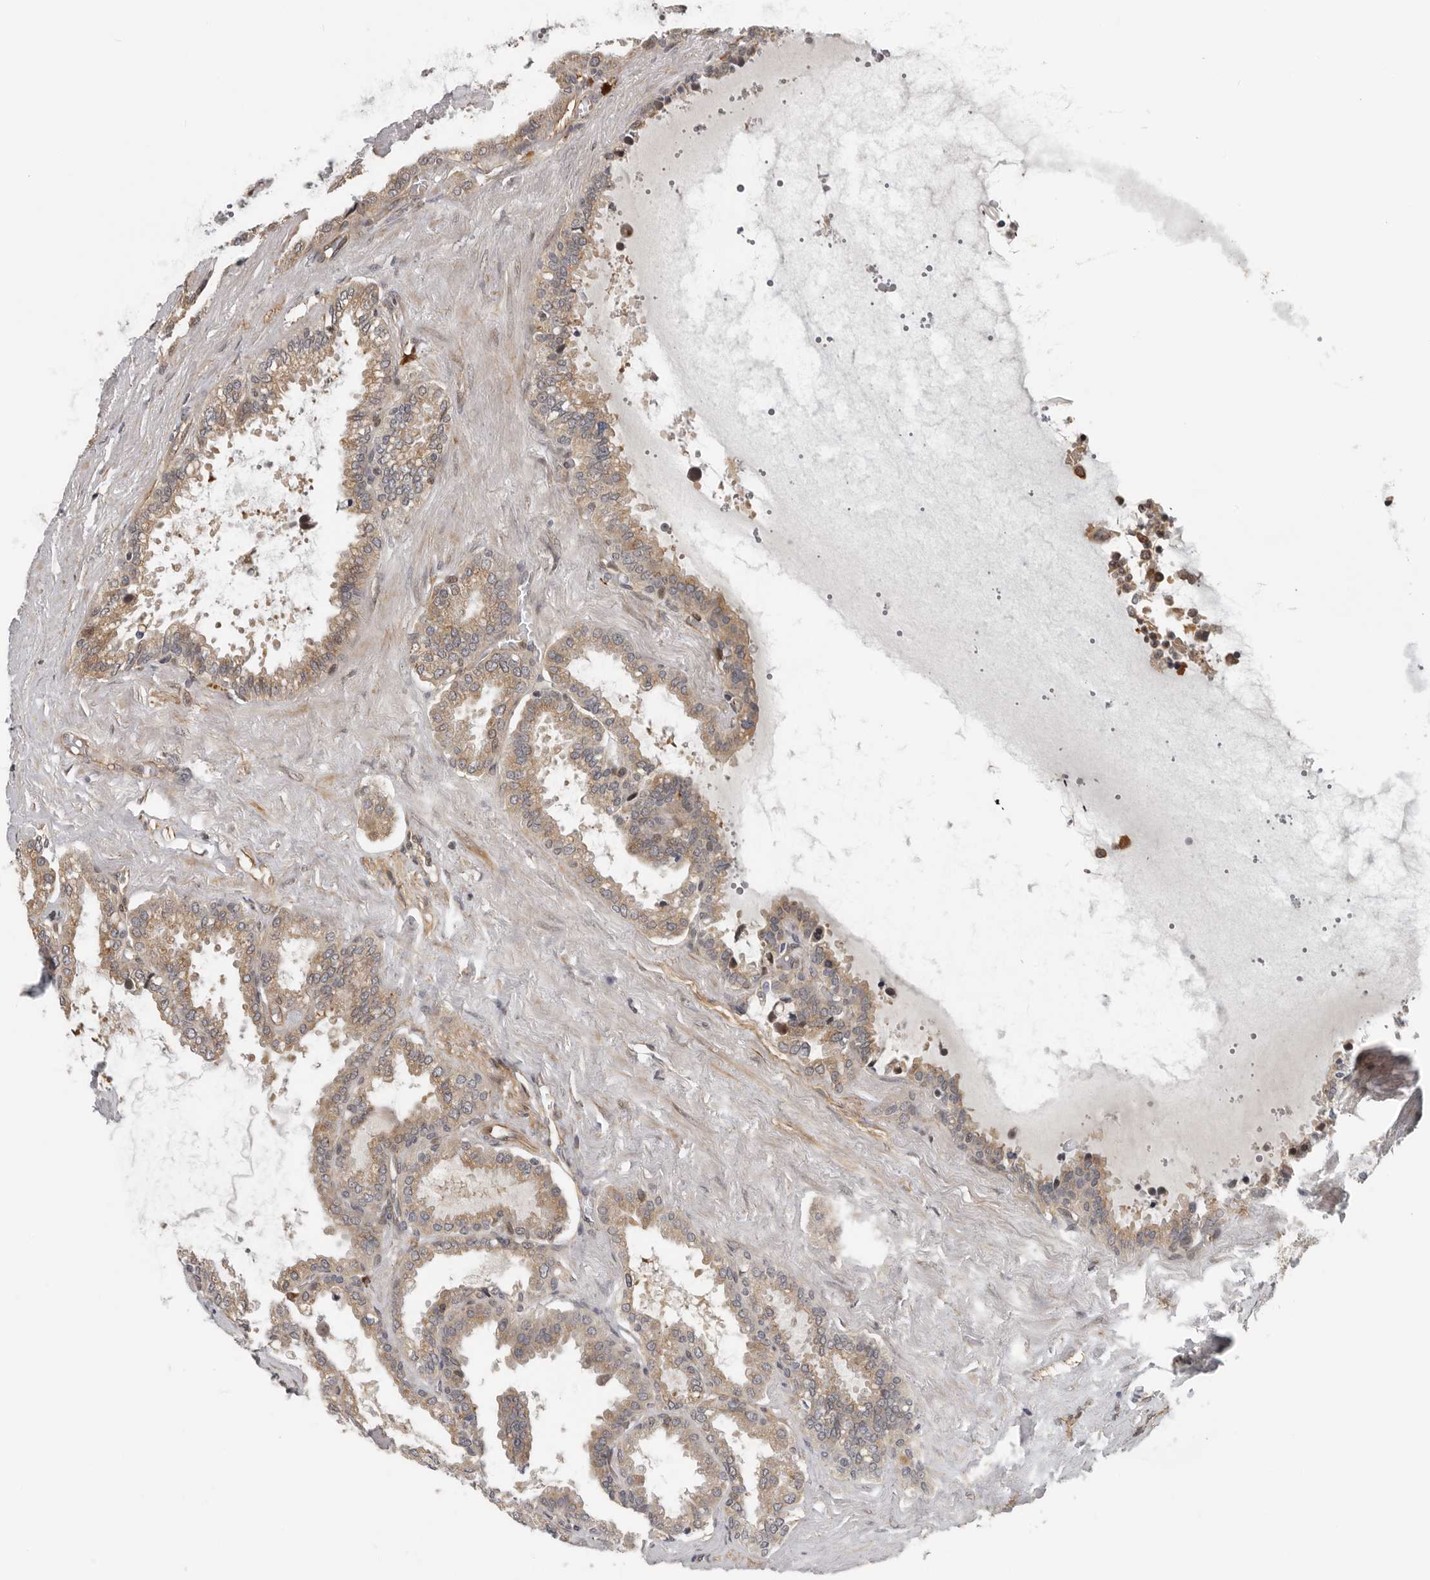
{"staining": {"intensity": "moderate", "quantity": ">75%", "location": "cytoplasmic/membranous"}, "tissue": "seminal vesicle", "cell_type": "Glandular cells", "image_type": "normal", "snomed": [{"axis": "morphology", "description": "Normal tissue, NOS"}, {"axis": "topography", "description": "Seminal veicle"}], "caption": "Moderate cytoplasmic/membranous positivity for a protein is seen in about >75% of glandular cells of normal seminal vesicle using IHC.", "gene": "RNF157", "patient": {"sex": "male", "age": 46}}